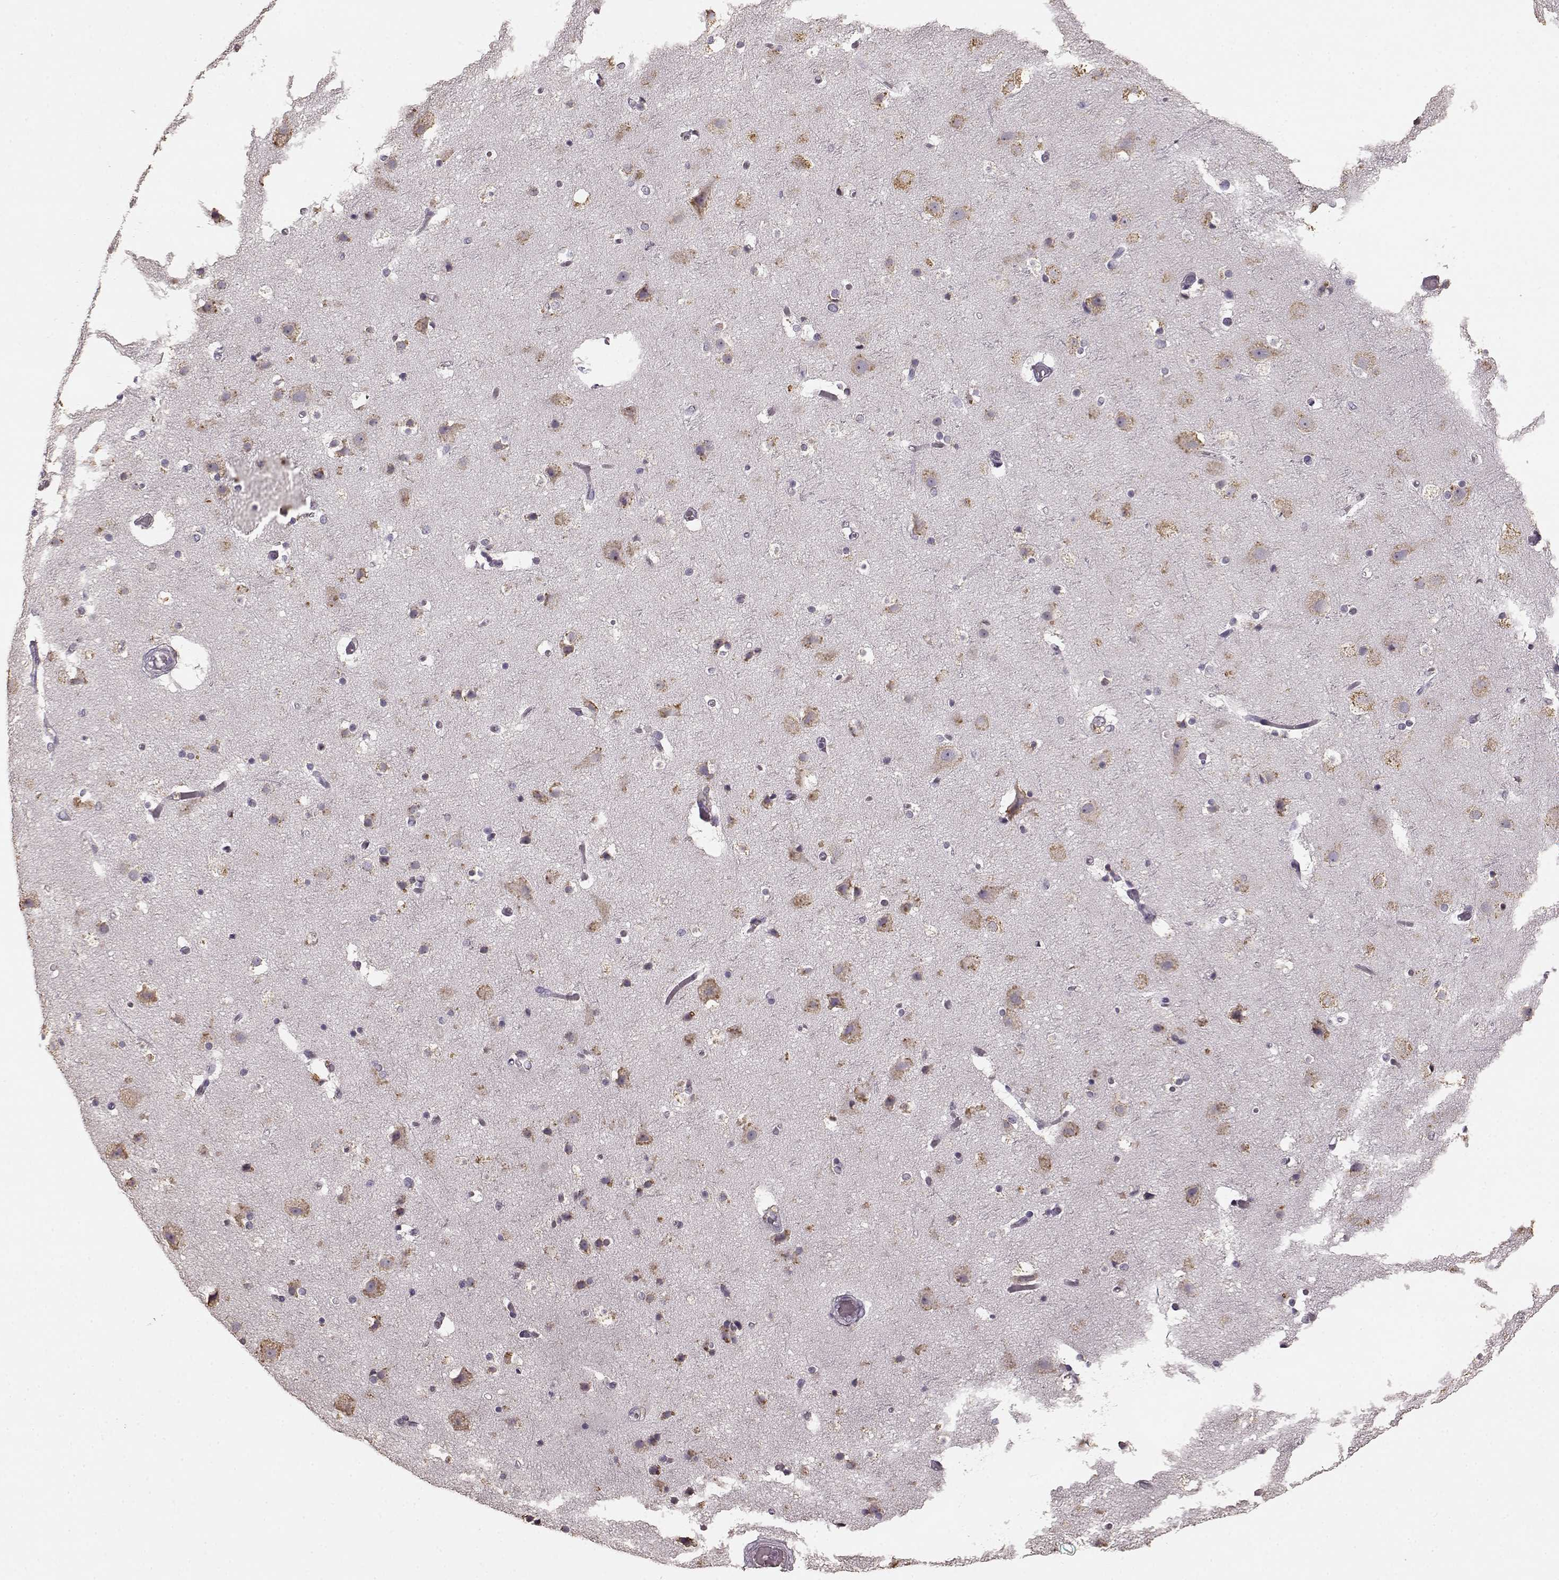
{"staining": {"intensity": "negative", "quantity": "none", "location": "none"}, "tissue": "cerebral cortex", "cell_type": "Endothelial cells", "image_type": "normal", "snomed": [{"axis": "morphology", "description": "Normal tissue, NOS"}, {"axis": "topography", "description": "Cerebral cortex"}], "caption": "This histopathology image is of unremarkable cerebral cortex stained with IHC to label a protein in brown with the nuclei are counter-stained blue. There is no positivity in endothelial cells.", "gene": "GABRG3", "patient": {"sex": "female", "age": 52}}